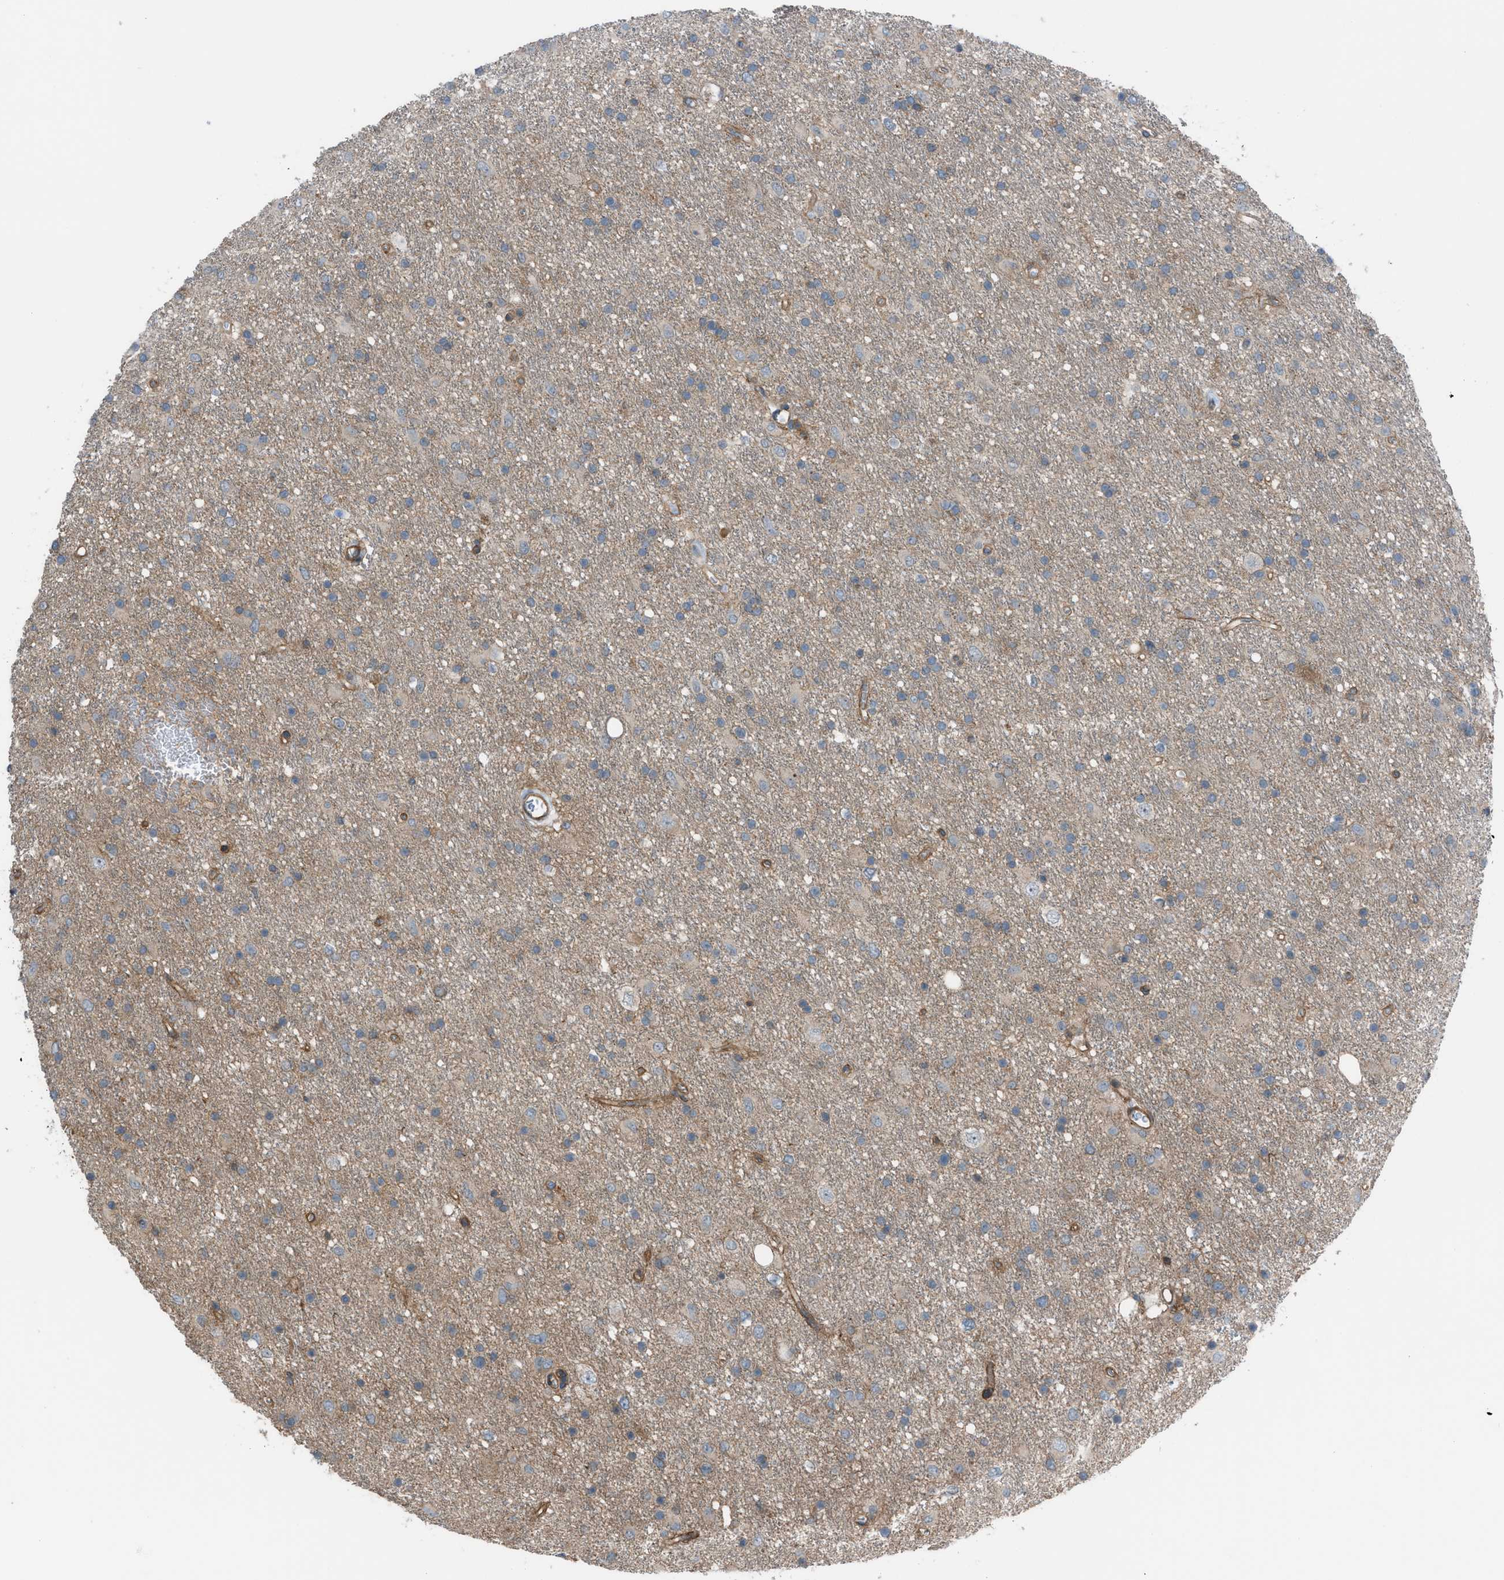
{"staining": {"intensity": "moderate", "quantity": "<25%", "location": "cytoplasmic/membranous"}, "tissue": "glioma", "cell_type": "Tumor cells", "image_type": "cancer", "snomed": [{"axis": "morphology", "description": "Glioma, malignant, Low grade"}, {"axis": "topography", "description": "Brain"}], "caption": "Immunohistochemical staining of glioma reveals low levels of moderate cytoplasmic/membranous positivity in approximately <25% of tumor cells.", "gene": "DYRK1A", "patient": {"sex": "male", "age": 77}}